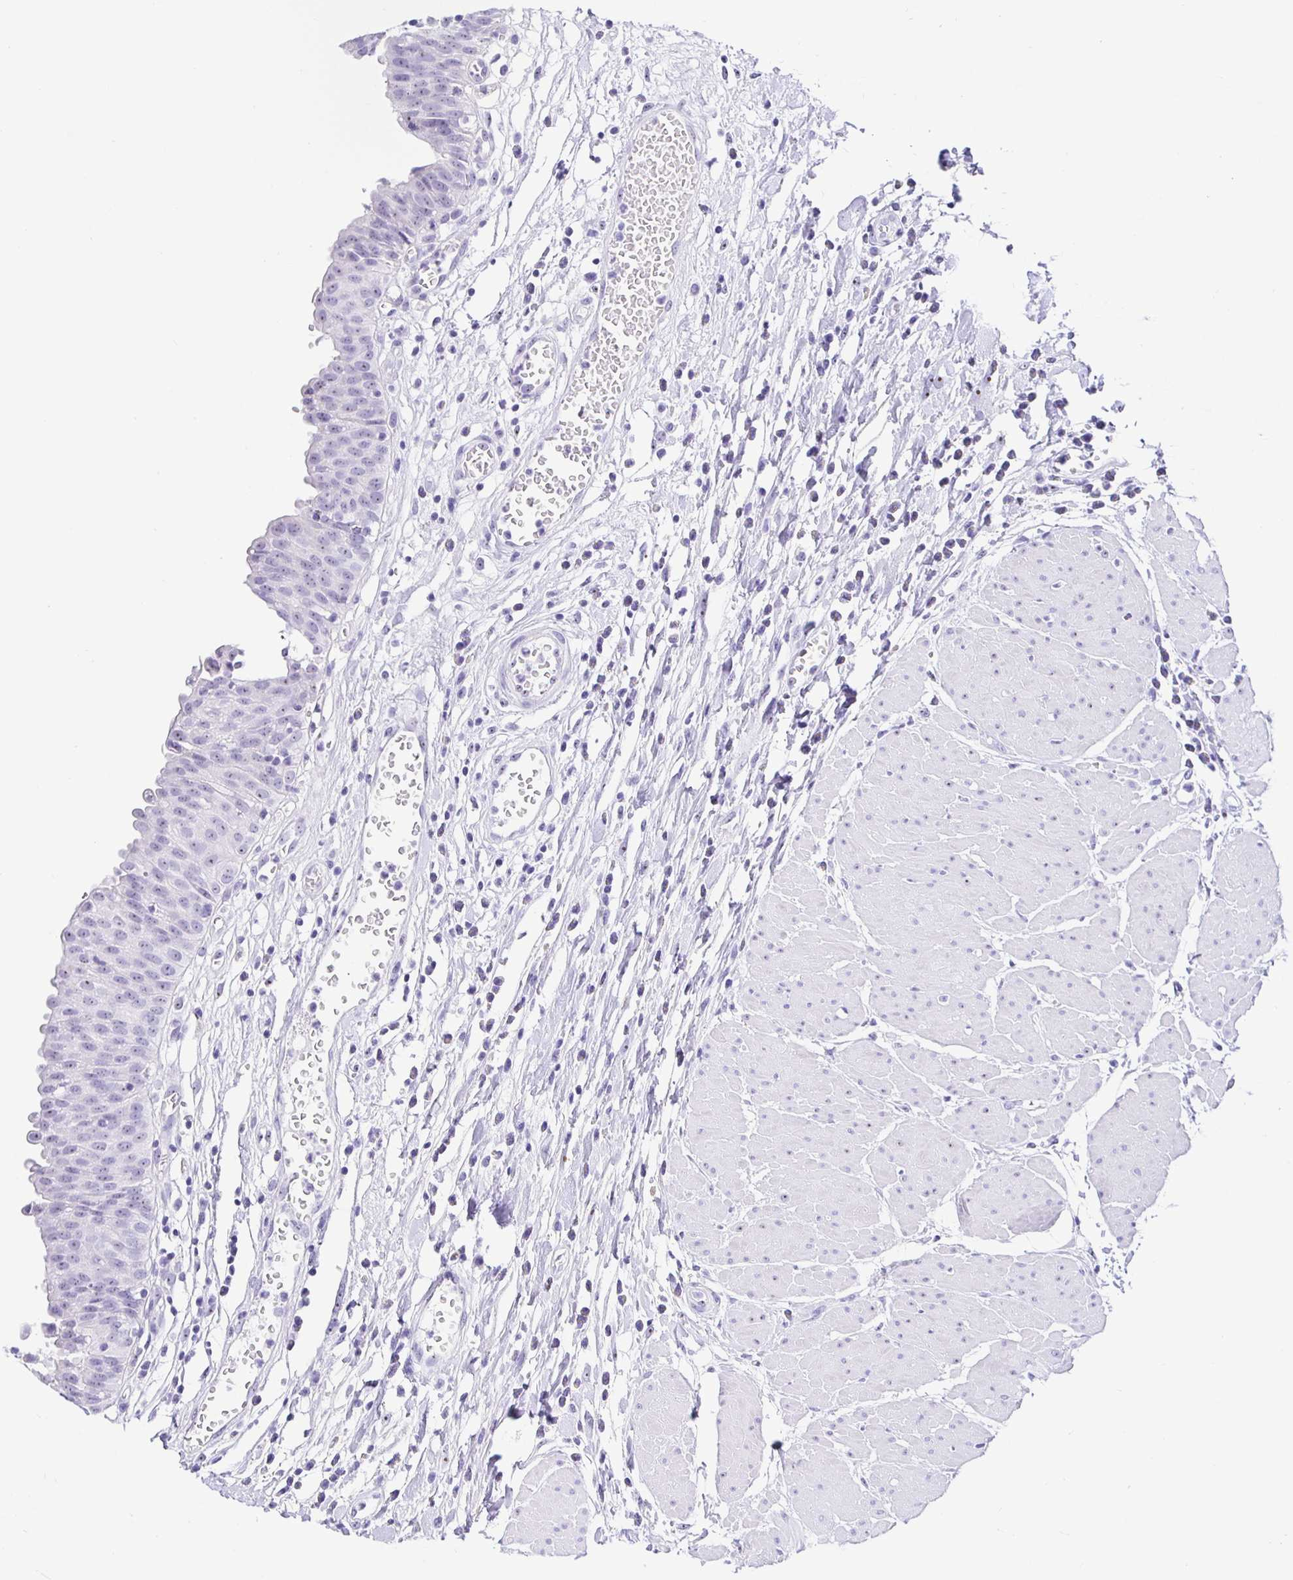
{"staining": {"intensity": "negative", "quantity": "none", "location": "none"}, "tissue": "urinary bladder", "cell_type": "Urothelial cells", "image_type": "normal", "snomed": [{"axis": "morphology", "description": "Normal tissue, NOS"}, {"axis": "topography", "description": "Urinary bladder"}], "caption": "Immunohistochemical staining of unremarkable urinary bladder shows no significant expression in urothelial cells. (Stains: DAB immunohistochemistry (IHC) with hematoxylin counter stain, Microscopy: brightfield microscopy at high magnification).", "gene": "PRAMEF18", "patient": {"sex": "male", "age": 64}}